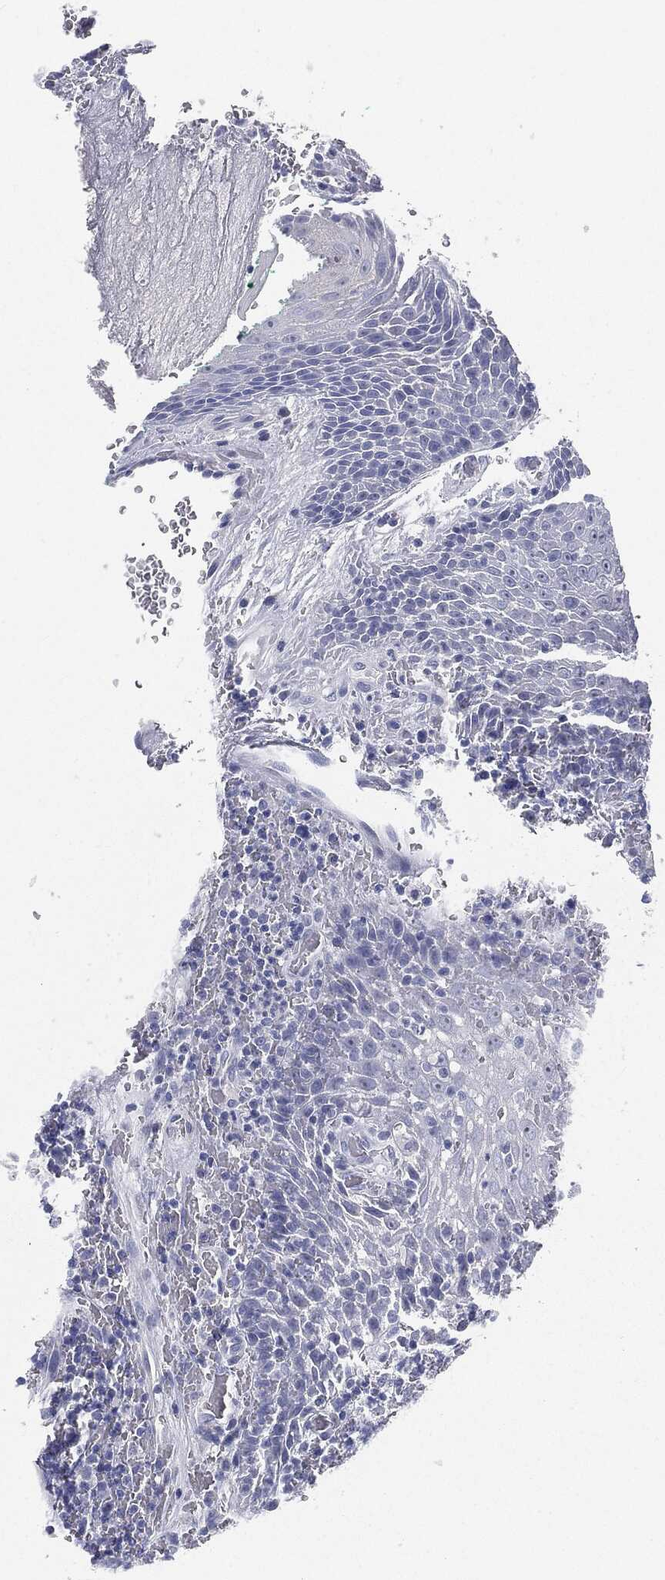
{"staining": {"intensity": "negative", "quantity": "none", "location": "none"}, "tissue": "head and neck cancer", "cell_type": "Tumor cells", "image_type": "cancer", "snomed": [{"axis": "morphology", "description": "Squamous cell carcinoma, NOS"}, {"axis": "topography", "description": "Head-Neck"}], "caption": "There is no significant expression in tumor cells of head and neck squamous cell carcinoma.", "gene": "CUZD1", "patient": {"sex": "male", "age": 69}}